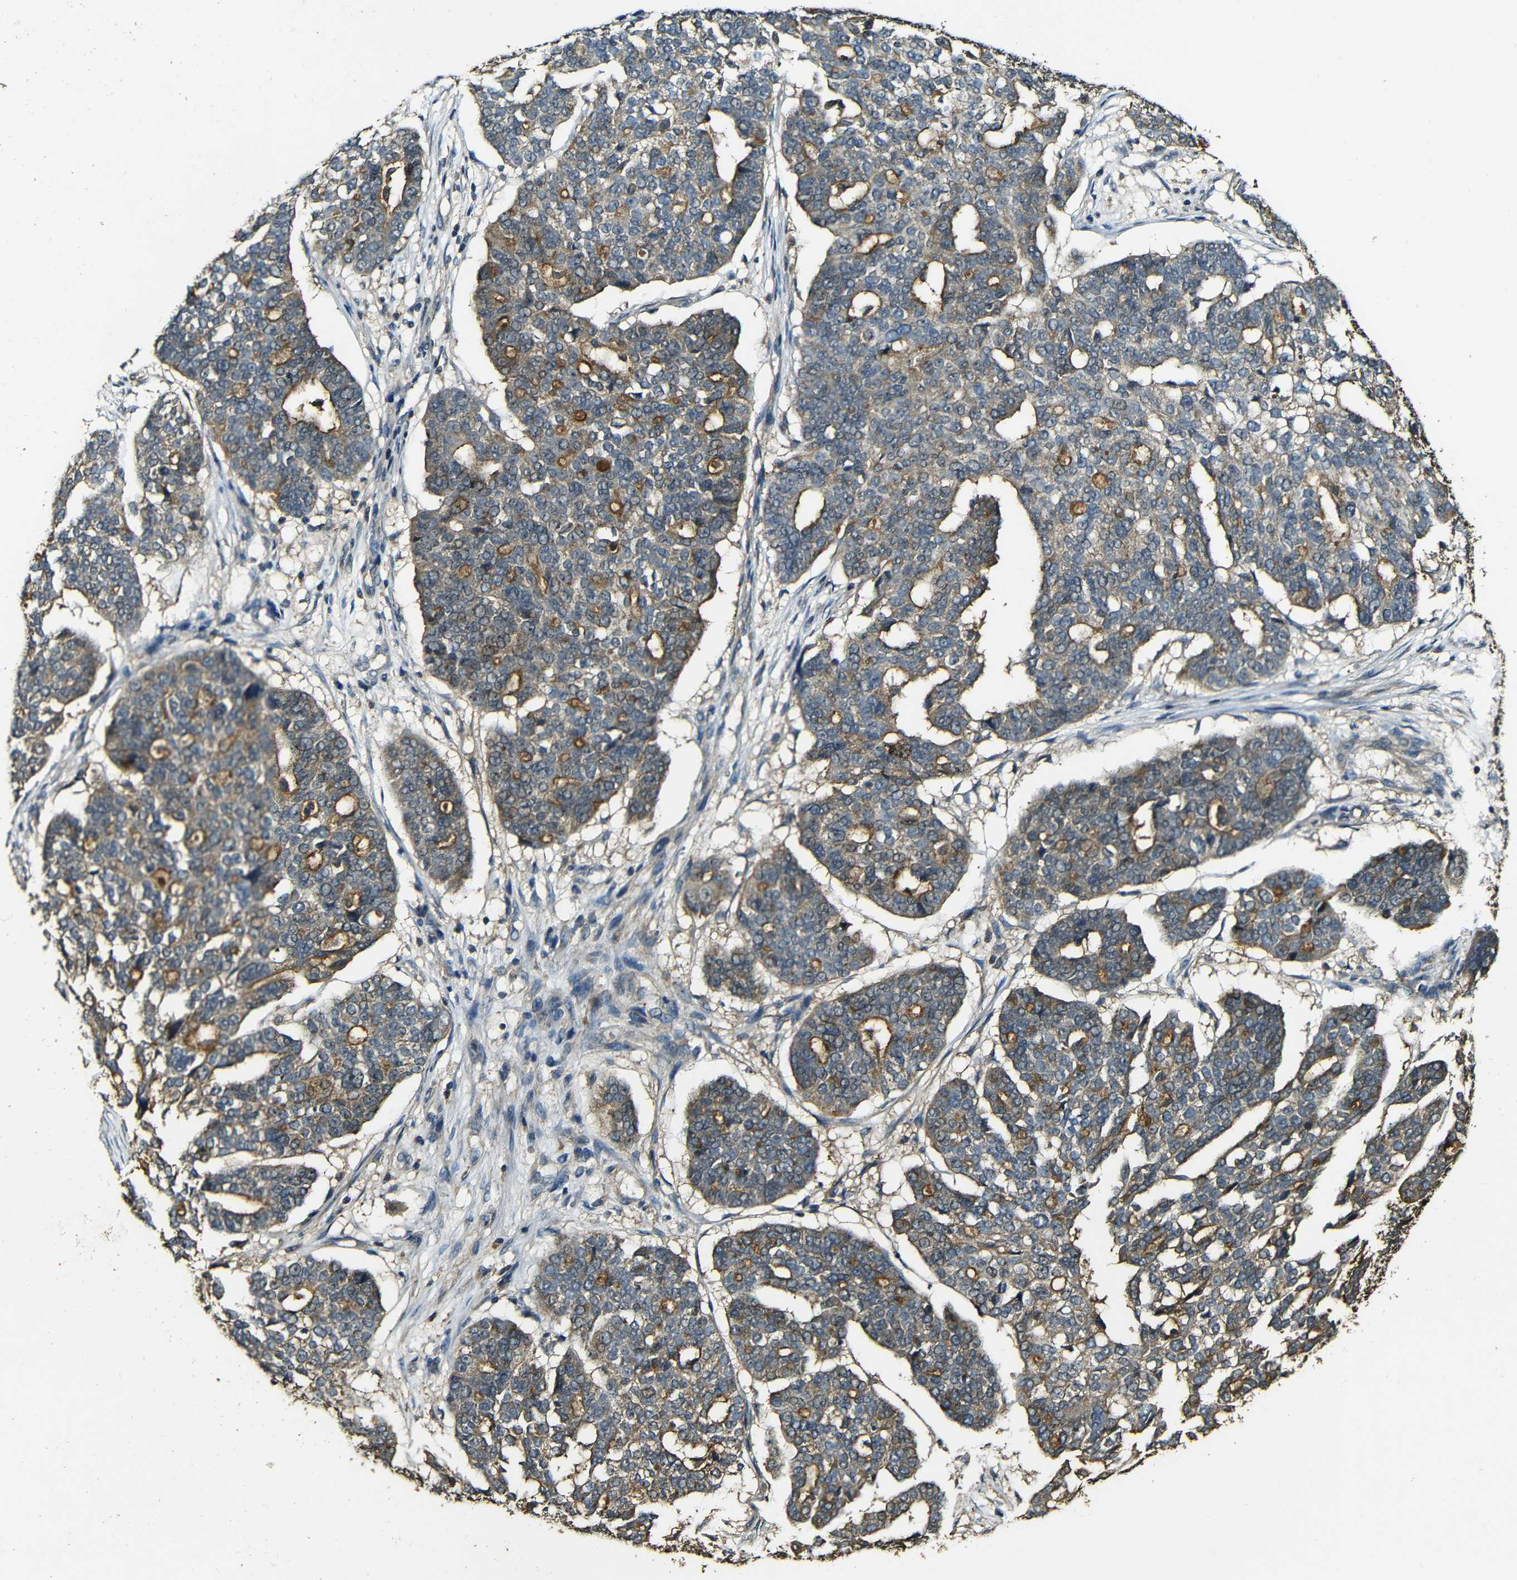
{"staining": {"intensity": "weak", "quantity": "25%-75%", "location": "cytoplasmic/membranous"}, "tissue": "ovarian cancer", "cell_type": "Tumor cells", "image_type": "cancer", "snomed": [{"axis": "morphology", "description": "Cystadenocarcinoma, serous, NOS"}, {"axis": "topography", "description": "Ovary"}], "caption": "Protein expression analysis of ovarian cancer (serous cystadenocarcinoma) demonstrates weak cytoplasmic/membranous staining in approximately 25%-75% of tumor cells.", "gene": "CASP8", "patient": {"sex": "female", "age": 59}}